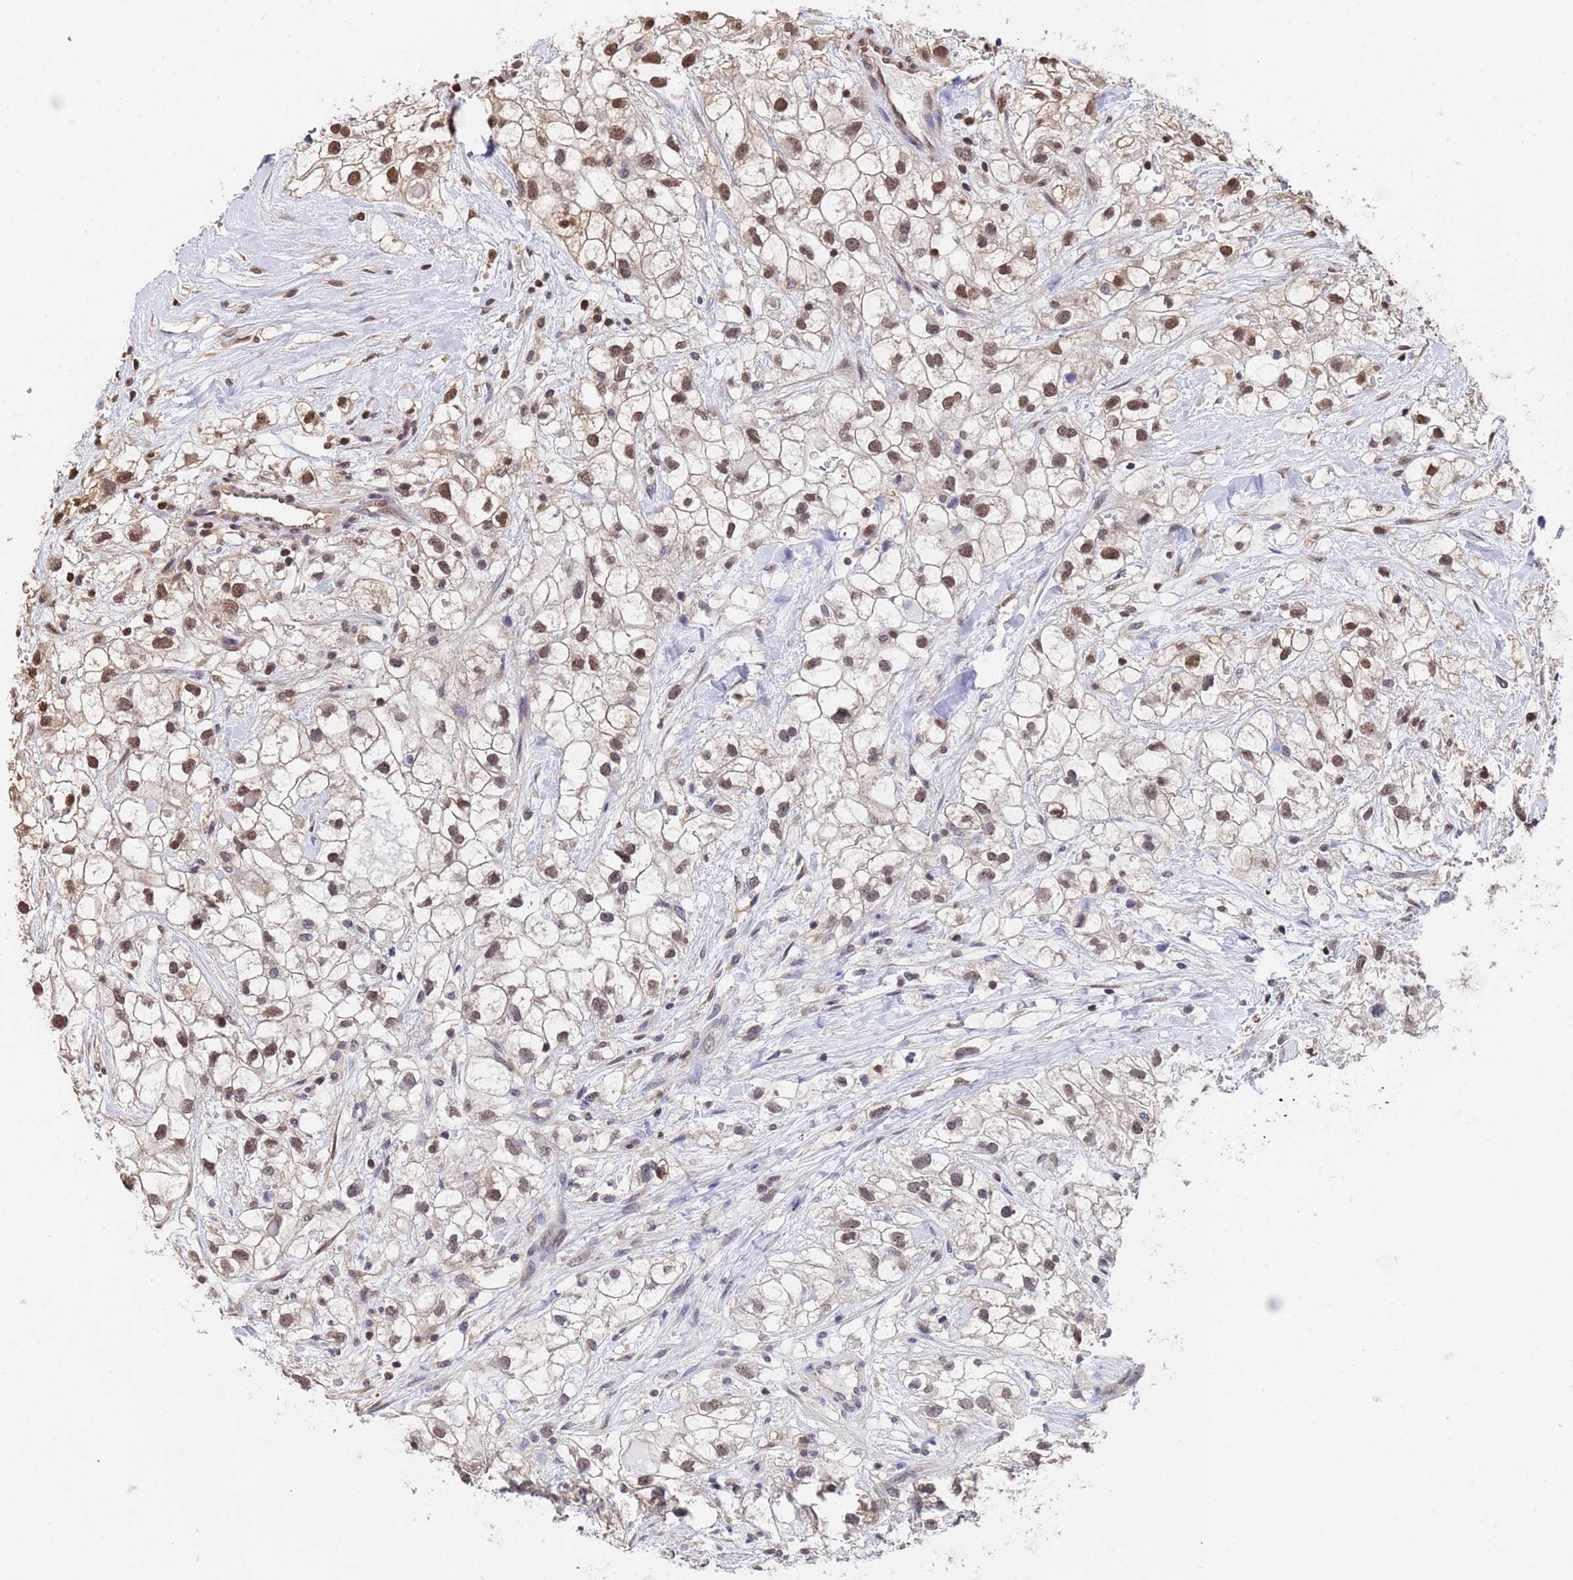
{"staining": {"intensity": "moderate", "quantity": "25%-75%", "location": "nuclear"}, "tissue": "renal cancer", "cell_type": "Tumor cells", "image_type": "cancer", "snomed": [{"axis": "morphology", "description": "Adenocarcinoma, NOS"}, {"axis": "topography", "description": "Kidney"}], "caption": "Immunohistochemical staining of human renal adenocarcinoma exhibits medium levels of moderate nuclear expression in approximately 25%-75% of tumor cells.", "gene": "SUMO4", "patient": {"sex": "male", "age": 59}}